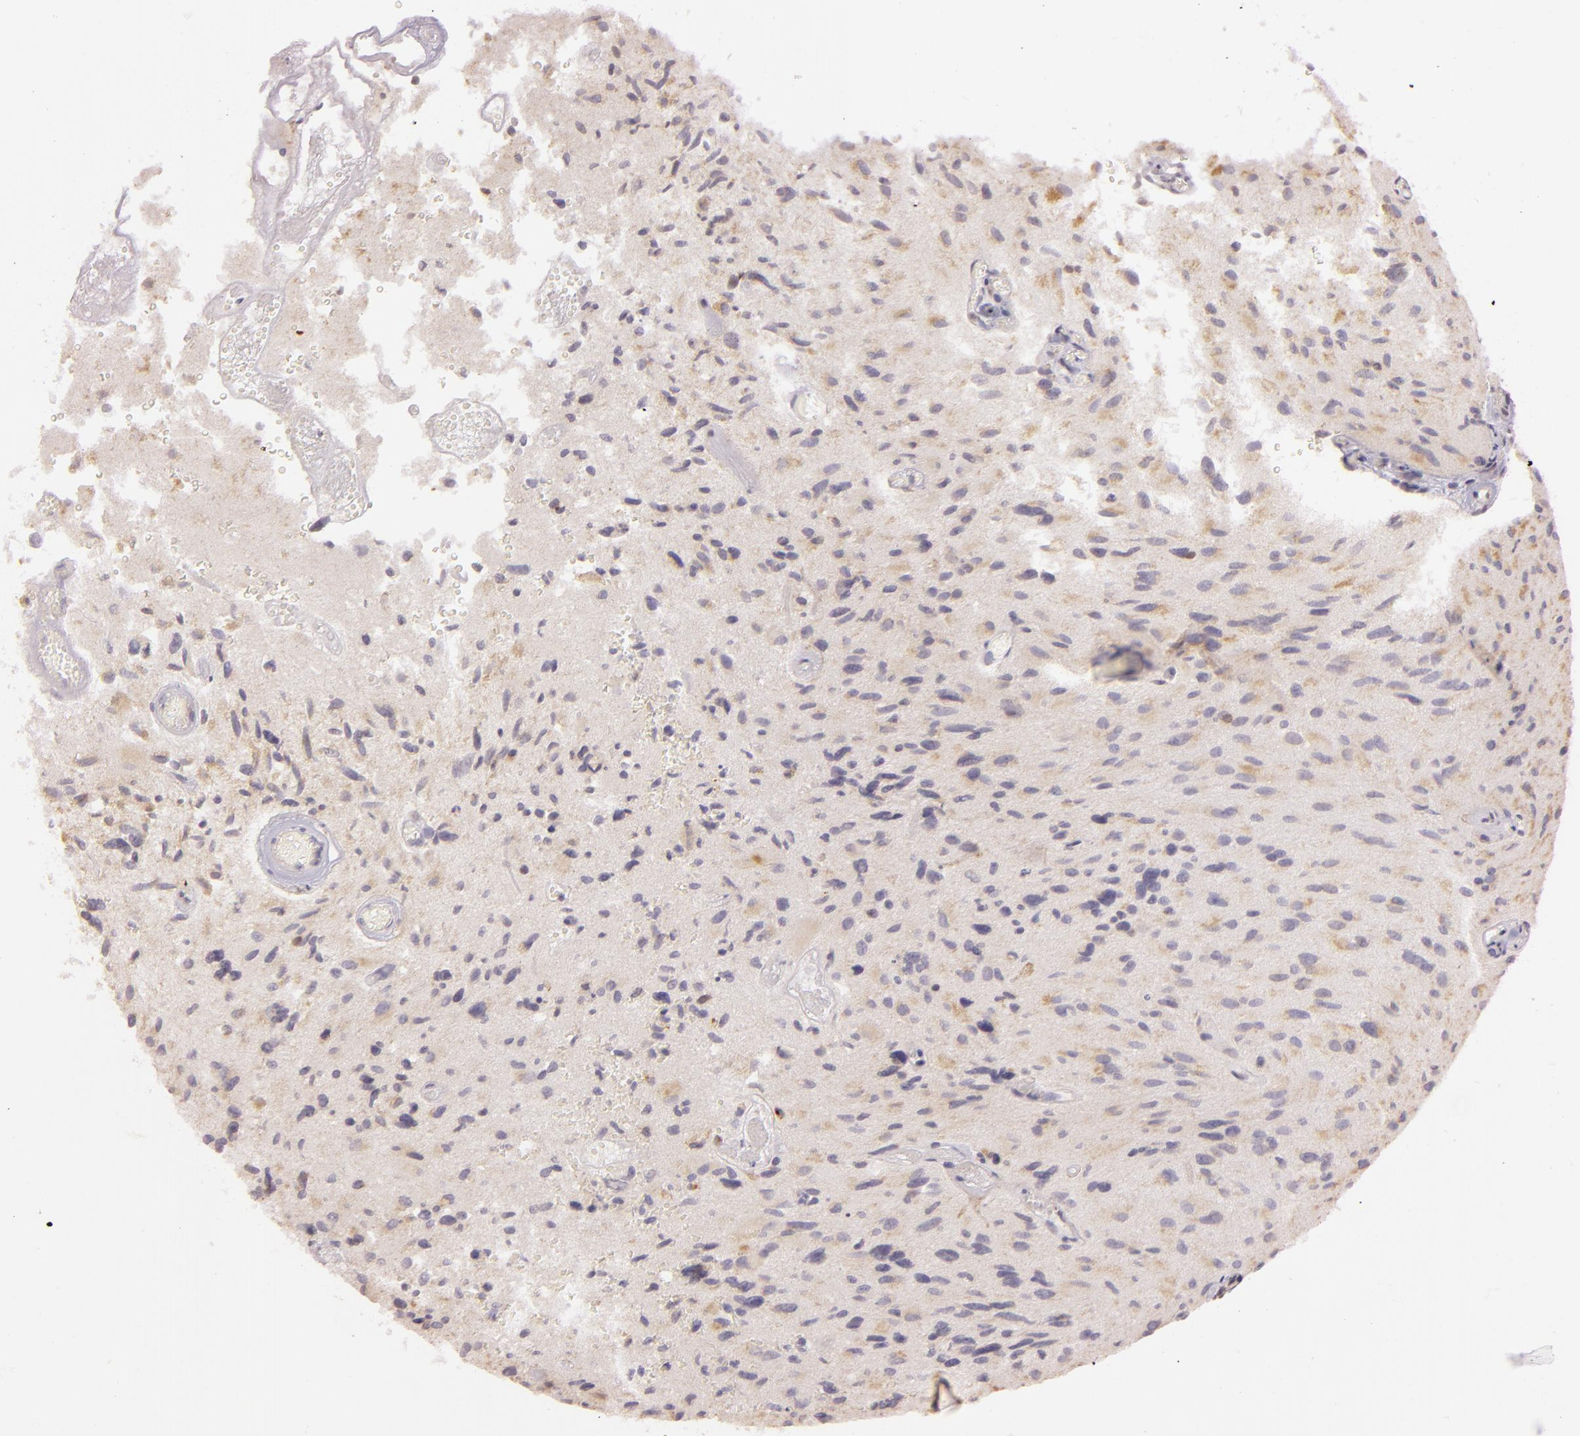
{"staining": {"intensity": "weak", "quantity": ">75%", "location": "cytoplasmic/membranous"}, "tissue": "glioma", "cell_type": "Tumor cells", "image_type": "cancer", "snomed": [{"axis": "morphology", "description": "Glioma, malignant, High grade"}, {"axis": "topography", "description": "Brain"}], "caption": "This photomicrograph demonstrates glioma stained with immunohistochemistry (IHC) to label a protein in brown. The cytoplasmic/membranous of tumor cells show weak positivity for the protein. Nuclei are counter-stained blue.", "gene": "LGMN", "patient": {"sex": "male", "age": 69}}